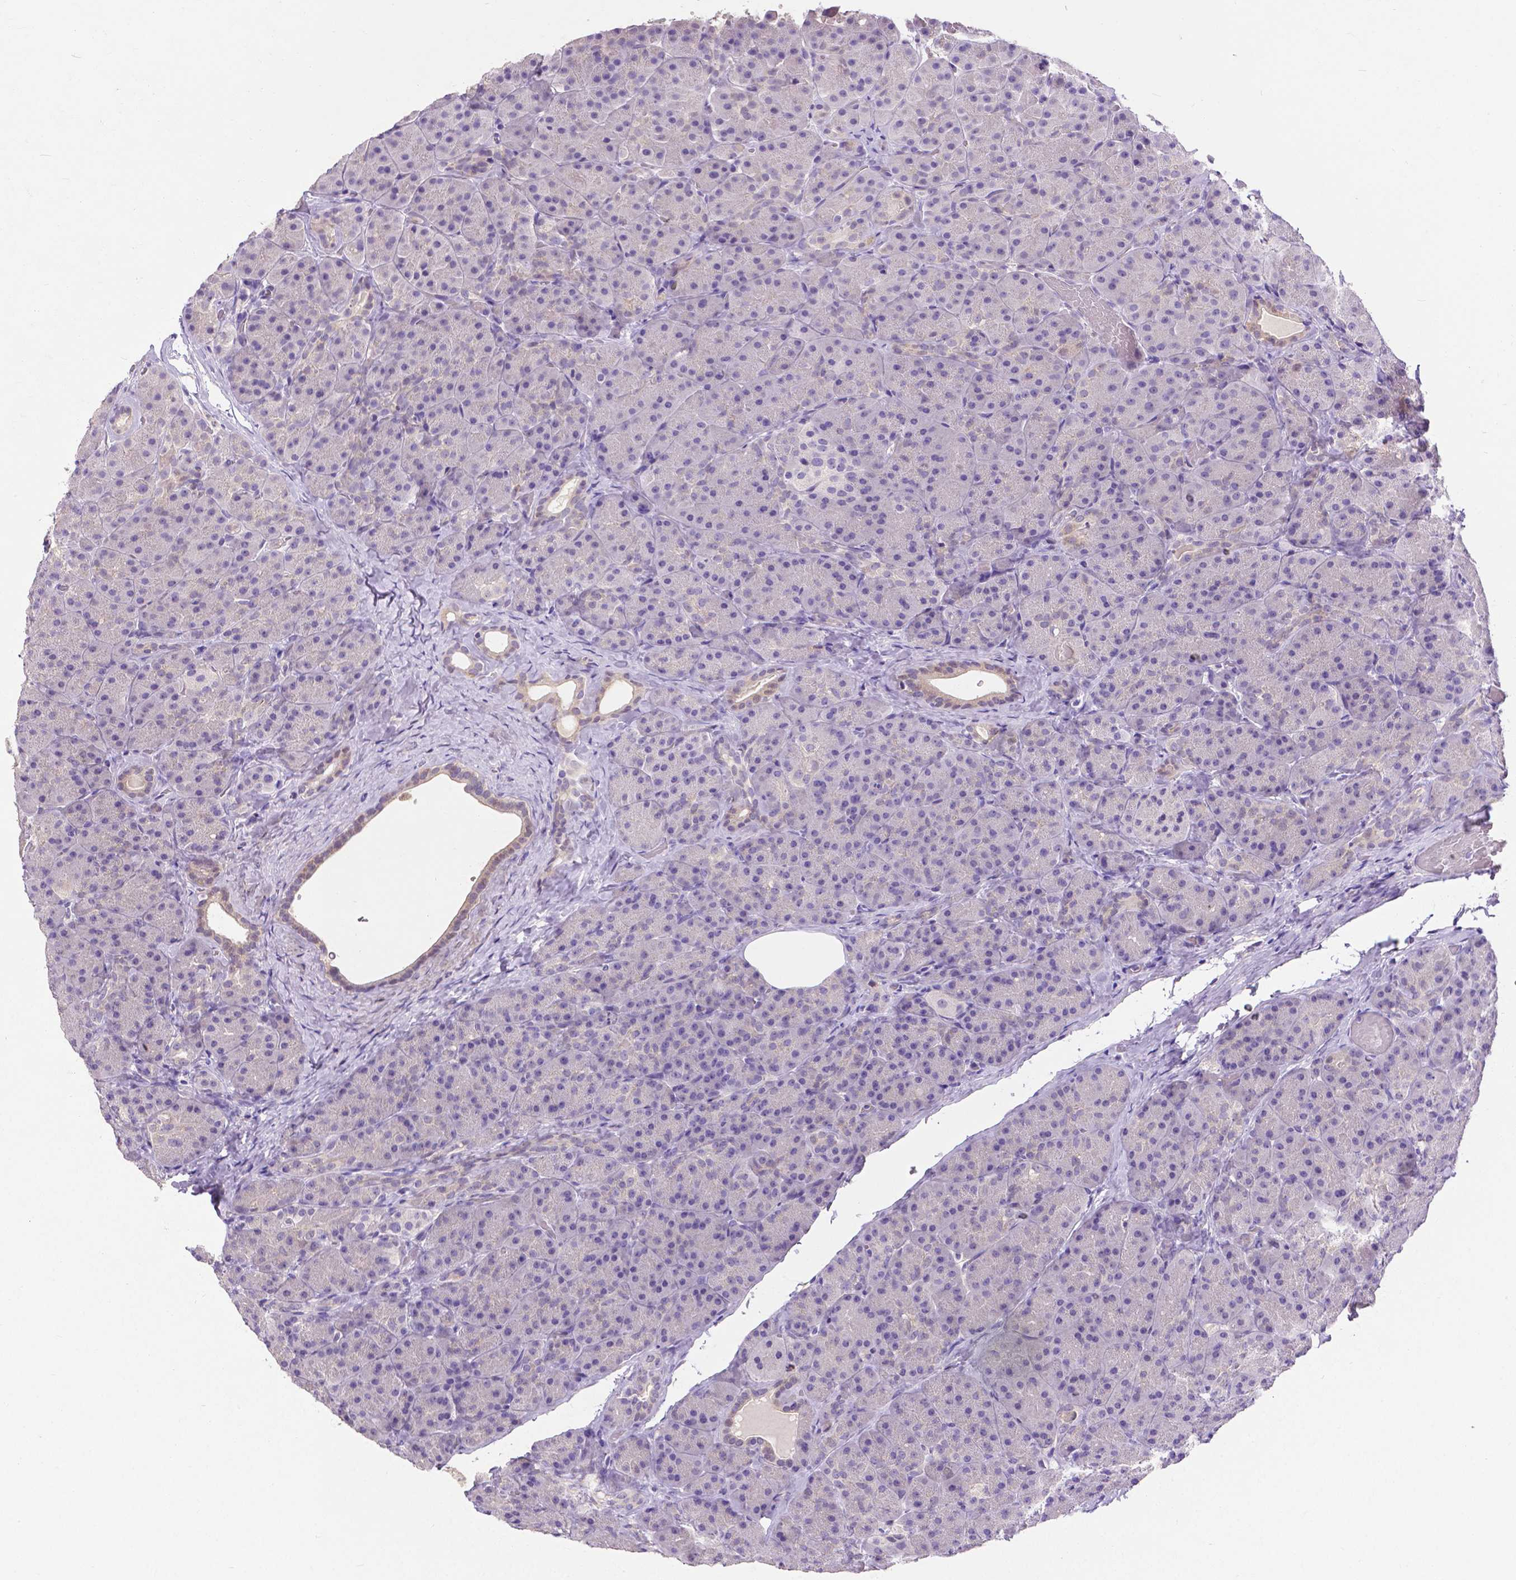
{"staining": {"intensity": "weak", "quantity": "<25%", "location": "cytoplasmic/membranous"}, "tissue": "pancreas", "cell_type": "Exocrine glandular cells", "image_type": "normal", "snomed": [{"axis": "morphology", "description": "Normal tissue, NOS"}, {"axis": "topography", "description": "Pancreas"}], "caption": "High power microscopy photomicrograph of an immunohistochemistry (IHC) photomicrograph of normal pancreas, revealing no significant expression in exocrine glandular cells. (DAB immunohistochemistry (IHC), high magnification).", "gene": "CD4", "patient": {"sex": "male", "age": 57}}